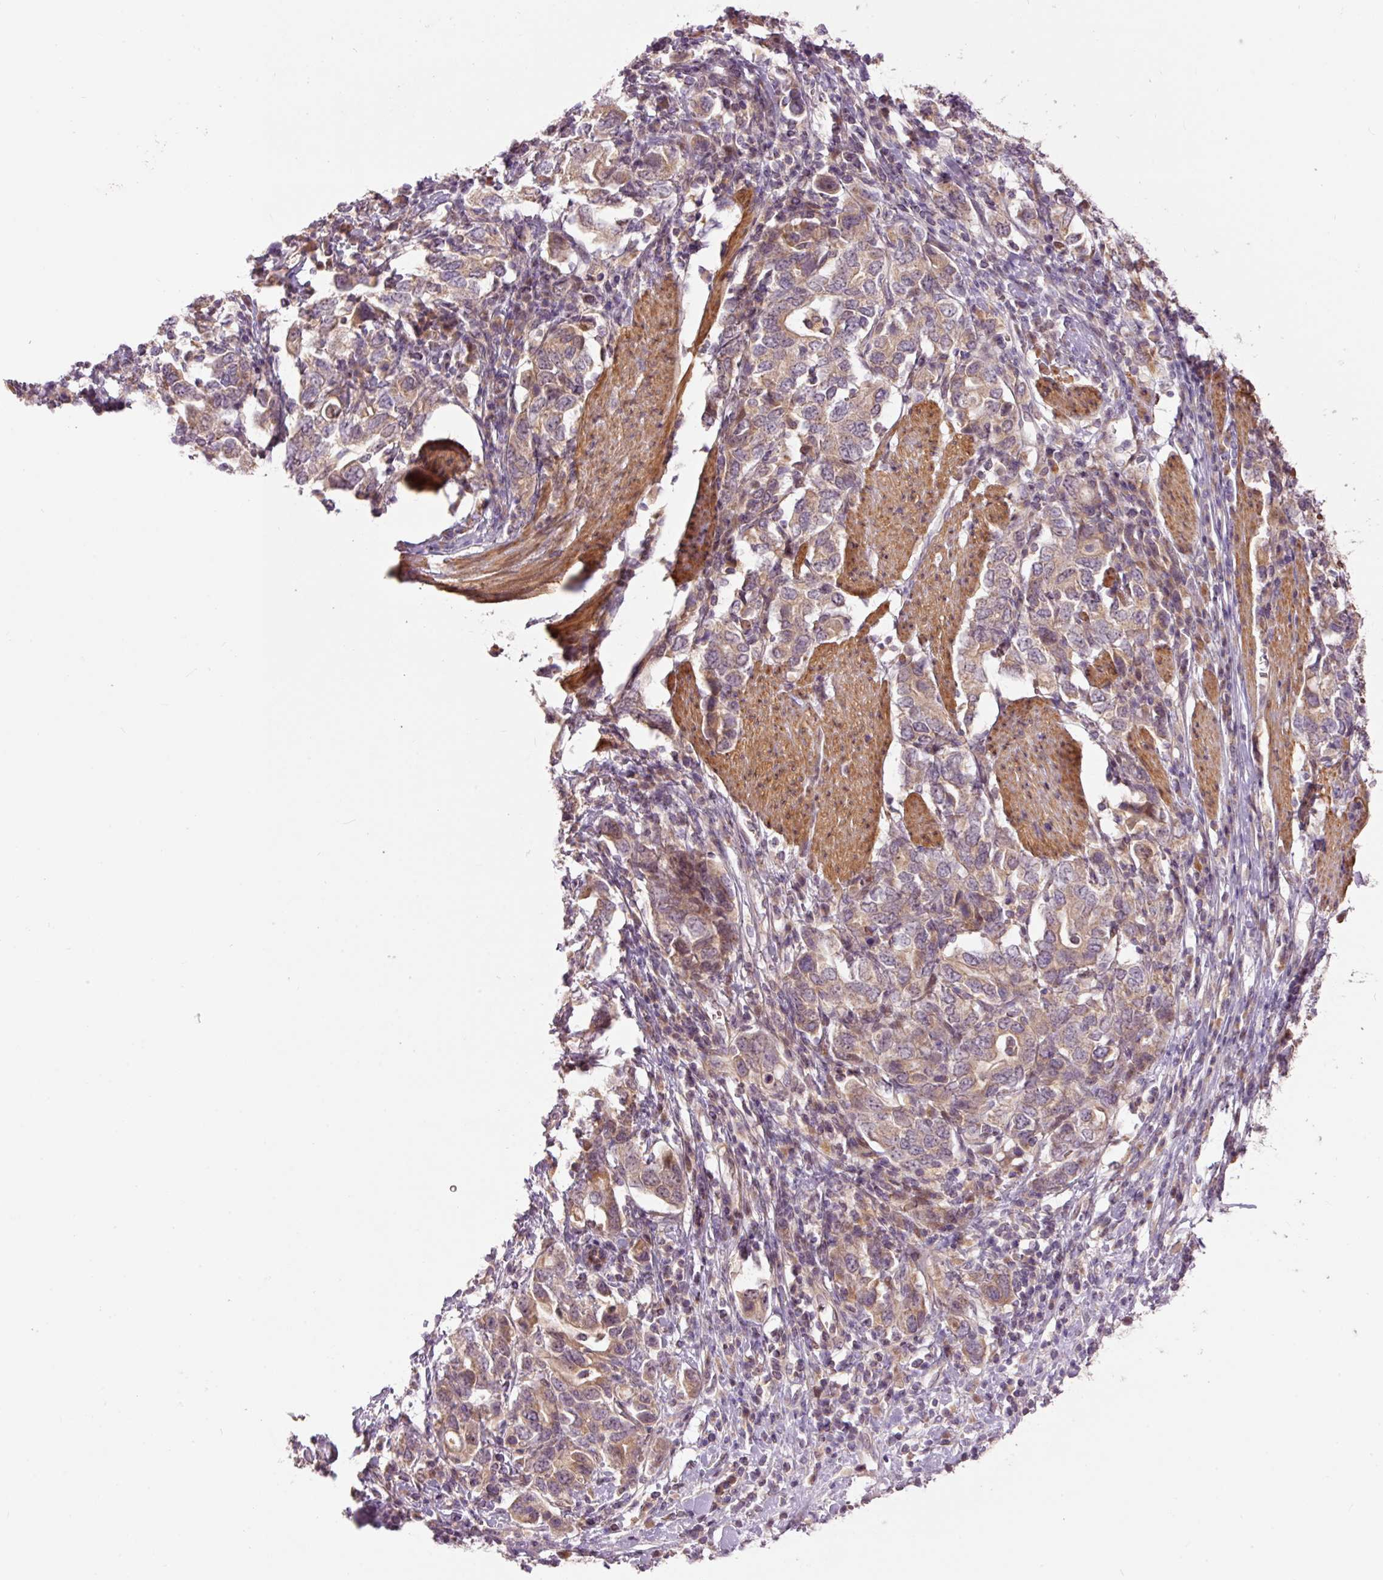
{"staining": {"intensity": "weak", "quantity": "25%-75%", "location": "cytoplasmic/membranous"}, "tissue": "stomach cancer", "cell_type": "Tumor cells", "image_type": "cancer", "snomed": [{"axis": "morphology", "description": "Adenocarcinoma, NOS"}, {"axis": "topography", "description": "Stomach, upper"}, {"axis": "topography", "description": "Stomach"}], "caption": "Stomach adenocarcinoma was stained to show a protein in brown. There is low levels of weak cytoplasmic/membranous expression in about 25%-75% of tumor cells.", "gene": "SLC29A3", "patient": {"sex": "male", "age": 62}}